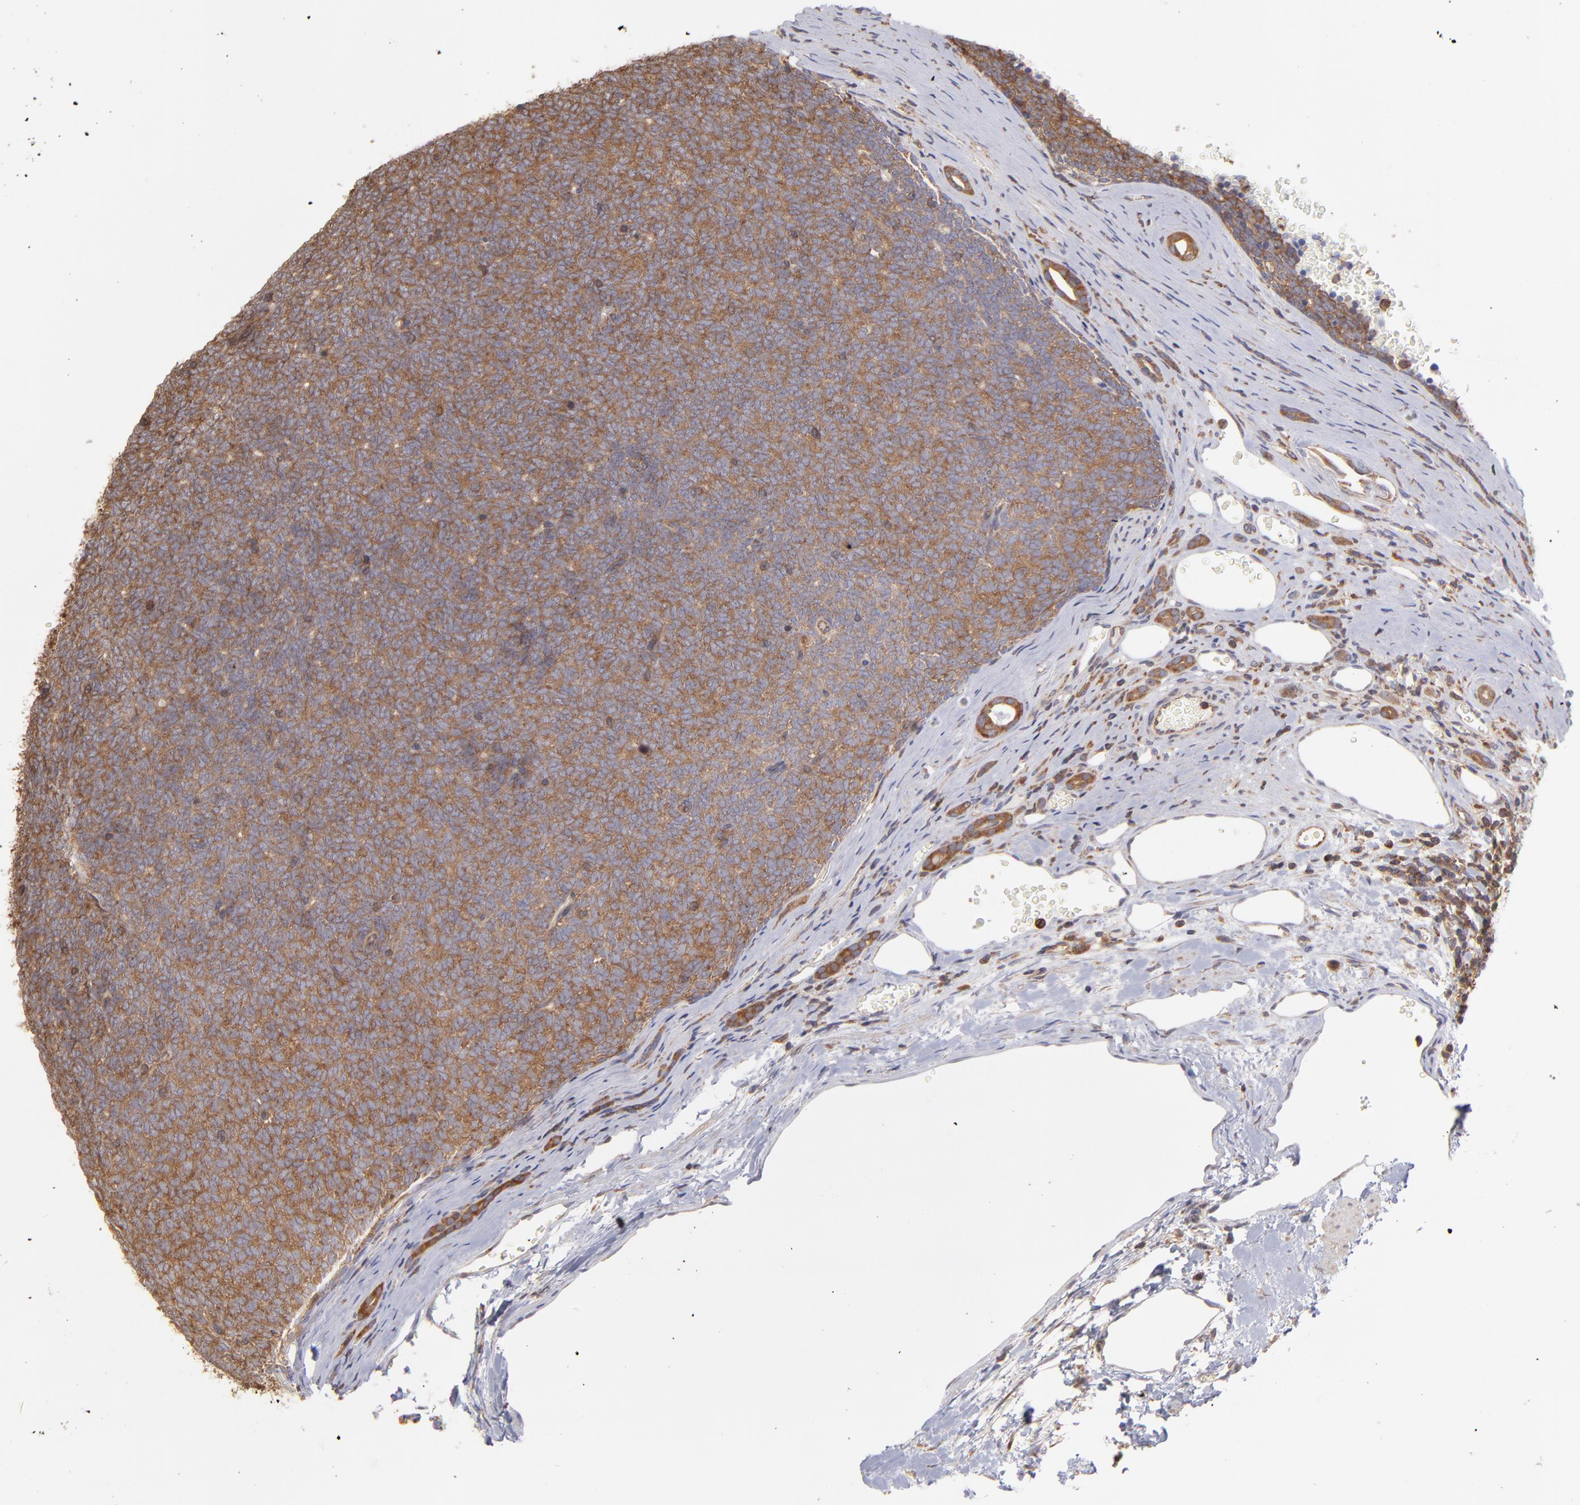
{"staining": {"intensity": "weak", "quantity": ">75%", "location": "cytoplasmic/membranous"}, "tissue": "renal cancer", "cell_type": "Tumor cells", "image_type": "cancer", "snomed": [{"axis": "morphology", "description": "Neoplasm, malignant, NOS"}, {"axis": "topography", "description": "Kidney"}], "caption": "A histopathology image of human renal cancer stained for a protein demonstrates weak cytoplasmic/membranous brown staining in tumor cells.", "gene": "MAPRE1", "patient": {"sex": "male", "age": 28}}